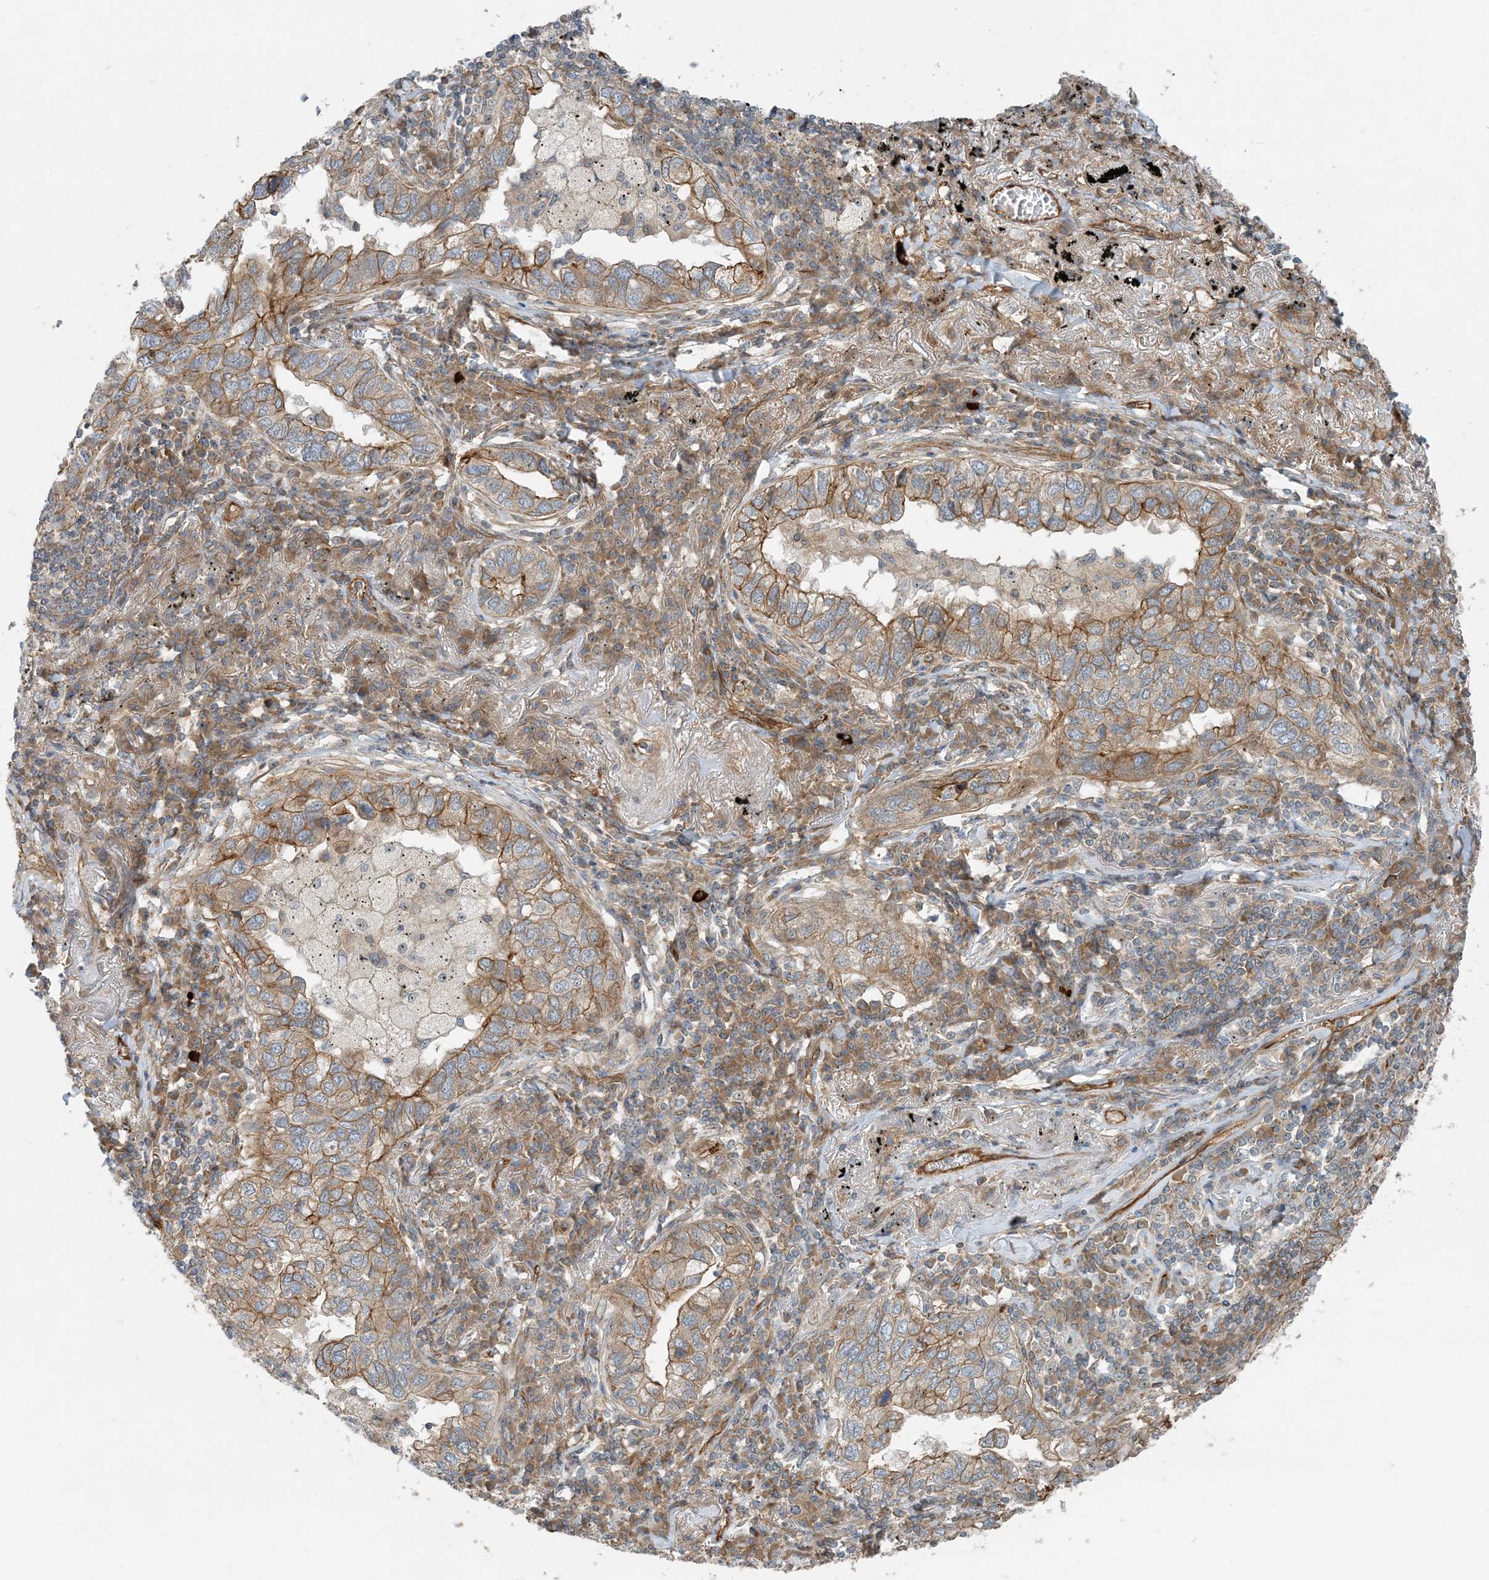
{"staining": {"intensity": "moderate", "quantity": ">75%", "location": "cytoplasmic/membranous"}, "tissue": "lung cancer", "cell_type": "Tumor cells", "image_type": "cancer", "snomed": [{"axis": "morphology", "description": "Adenocarcinoma, NOS"}, {"axis": "topography", "description": "Lung"}], "caption": "Moderate cytoplasmic/membranous protein positivity is identified in about >75% of tumor cells in adenocarcinoma (lung).", "gene": "MYL5", "patient": {"sex": "male", "age": 65}}